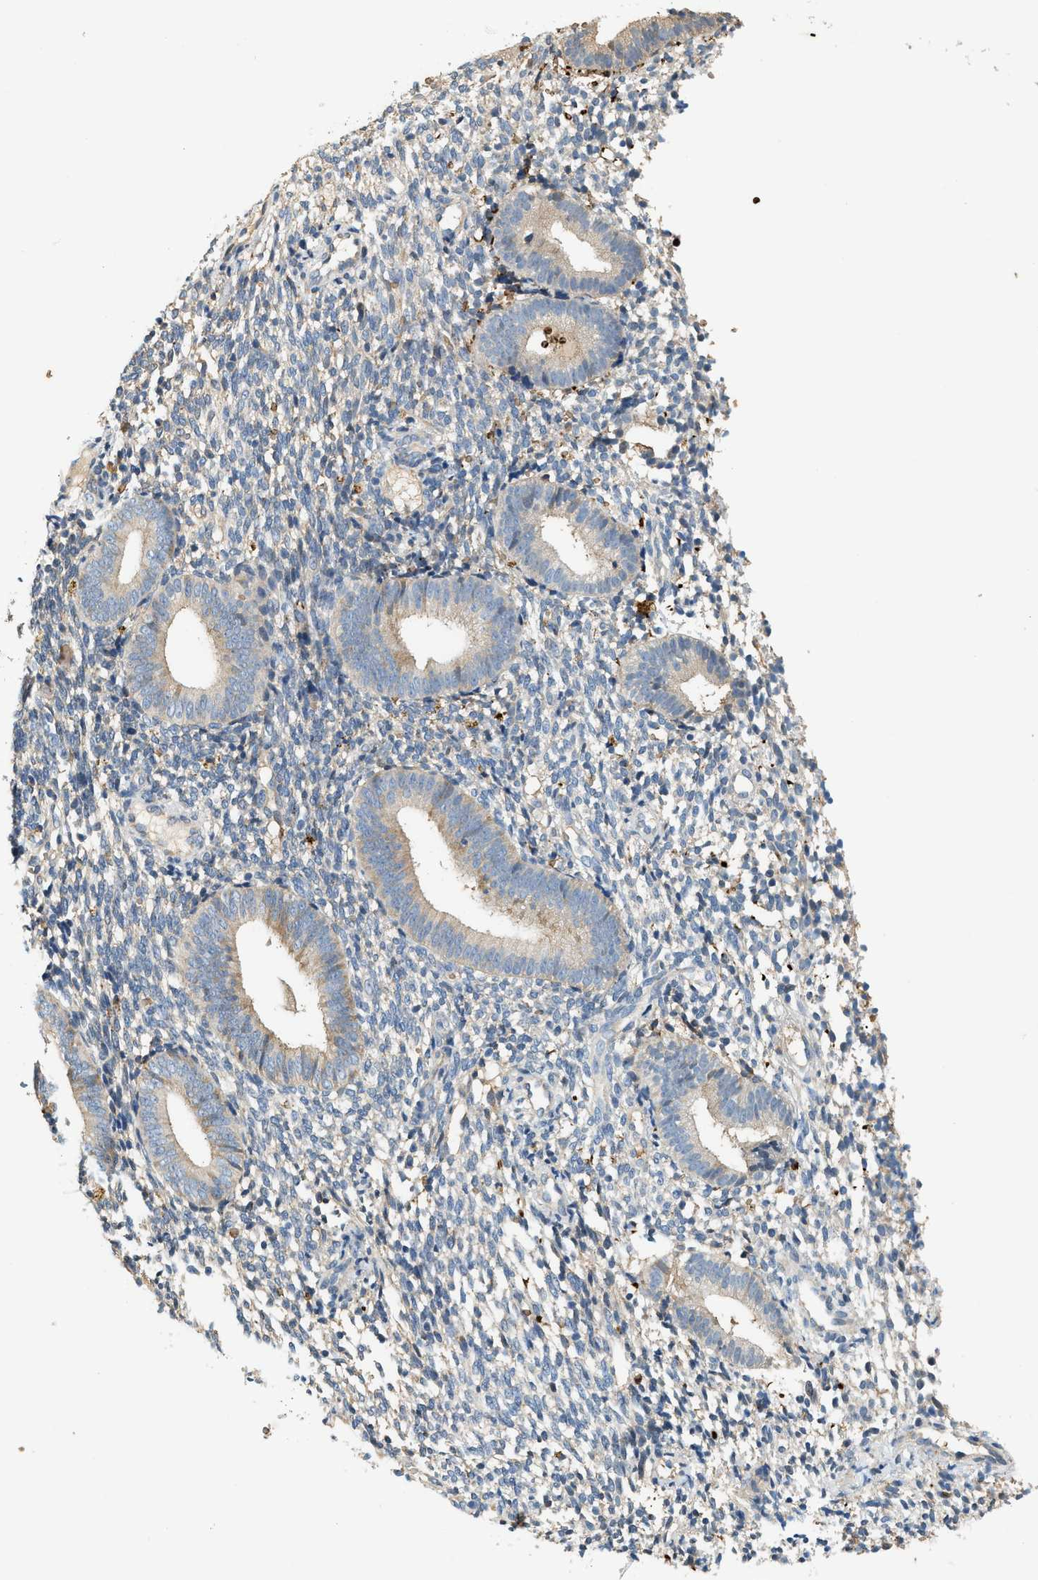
{"staining": {"intensity": "moderate", "quantity": "<25%", "location": "cytoplasmic/membranous"}, "tissue": "endometrium", "cell_type": "Cells in endometrial stroma", "image_type": "normal", "snomed": [{"axis": "morphology", "description": "Normal tissue, NOS"}, {"axis": "topography", "description": "Uterus"}, {"axis": "topography", "description": "Endometrium"}], "caption": "Immunohistochemistry (IHC) staining of normal endometrium, which shows low levels of moderate cytoplasmic/membranous staining in approximately <25% of cells in endometrial stroma indicating moderate cytoplasmic/membranous protein staining. The staining was performed using DAB (3,3'-diaminobenzidine) (brown) for protein detection and nuclei were counterstained in hematoxylin (blue).", "gene": "CYTH2", "patient": {"sex": "female", "age": 33}}